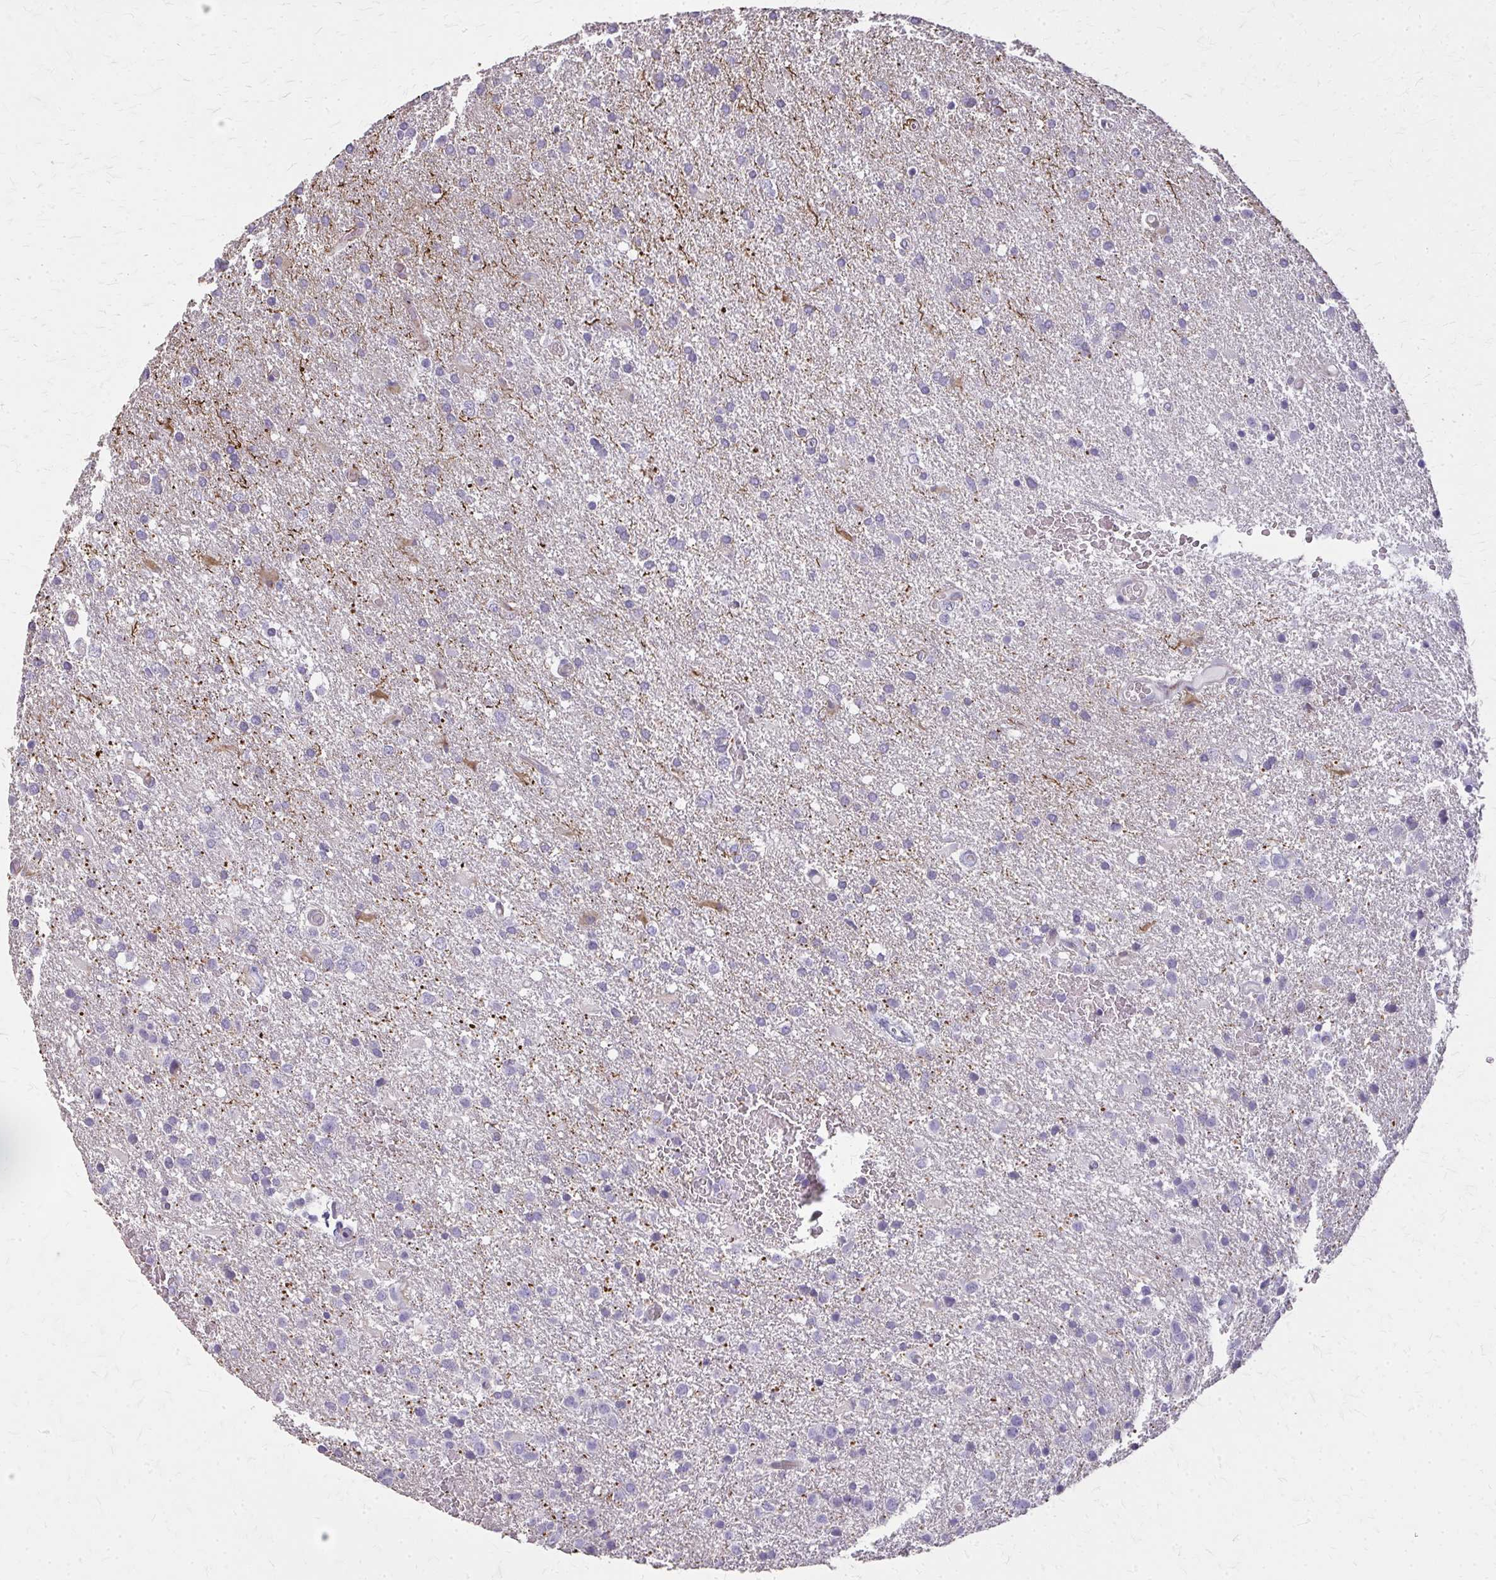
{"staining": {"intensity": "negative", "quantity": "none", "location": "none"}, "tissue": "glioma", "cell_type": "Tumor cells", "image_type": "cancer", "snomed": [{"axis": "morphology", "description": "Glioma, malignant, High grade"}, {"axis": "topography", "description": "Brain"}], "caption": "This is an immunohistochemistry (IHC) image of glioma. There is no expression in tumor cells.", "gene": "TENM4", "patient": {"sex": "male", "age": 68}}